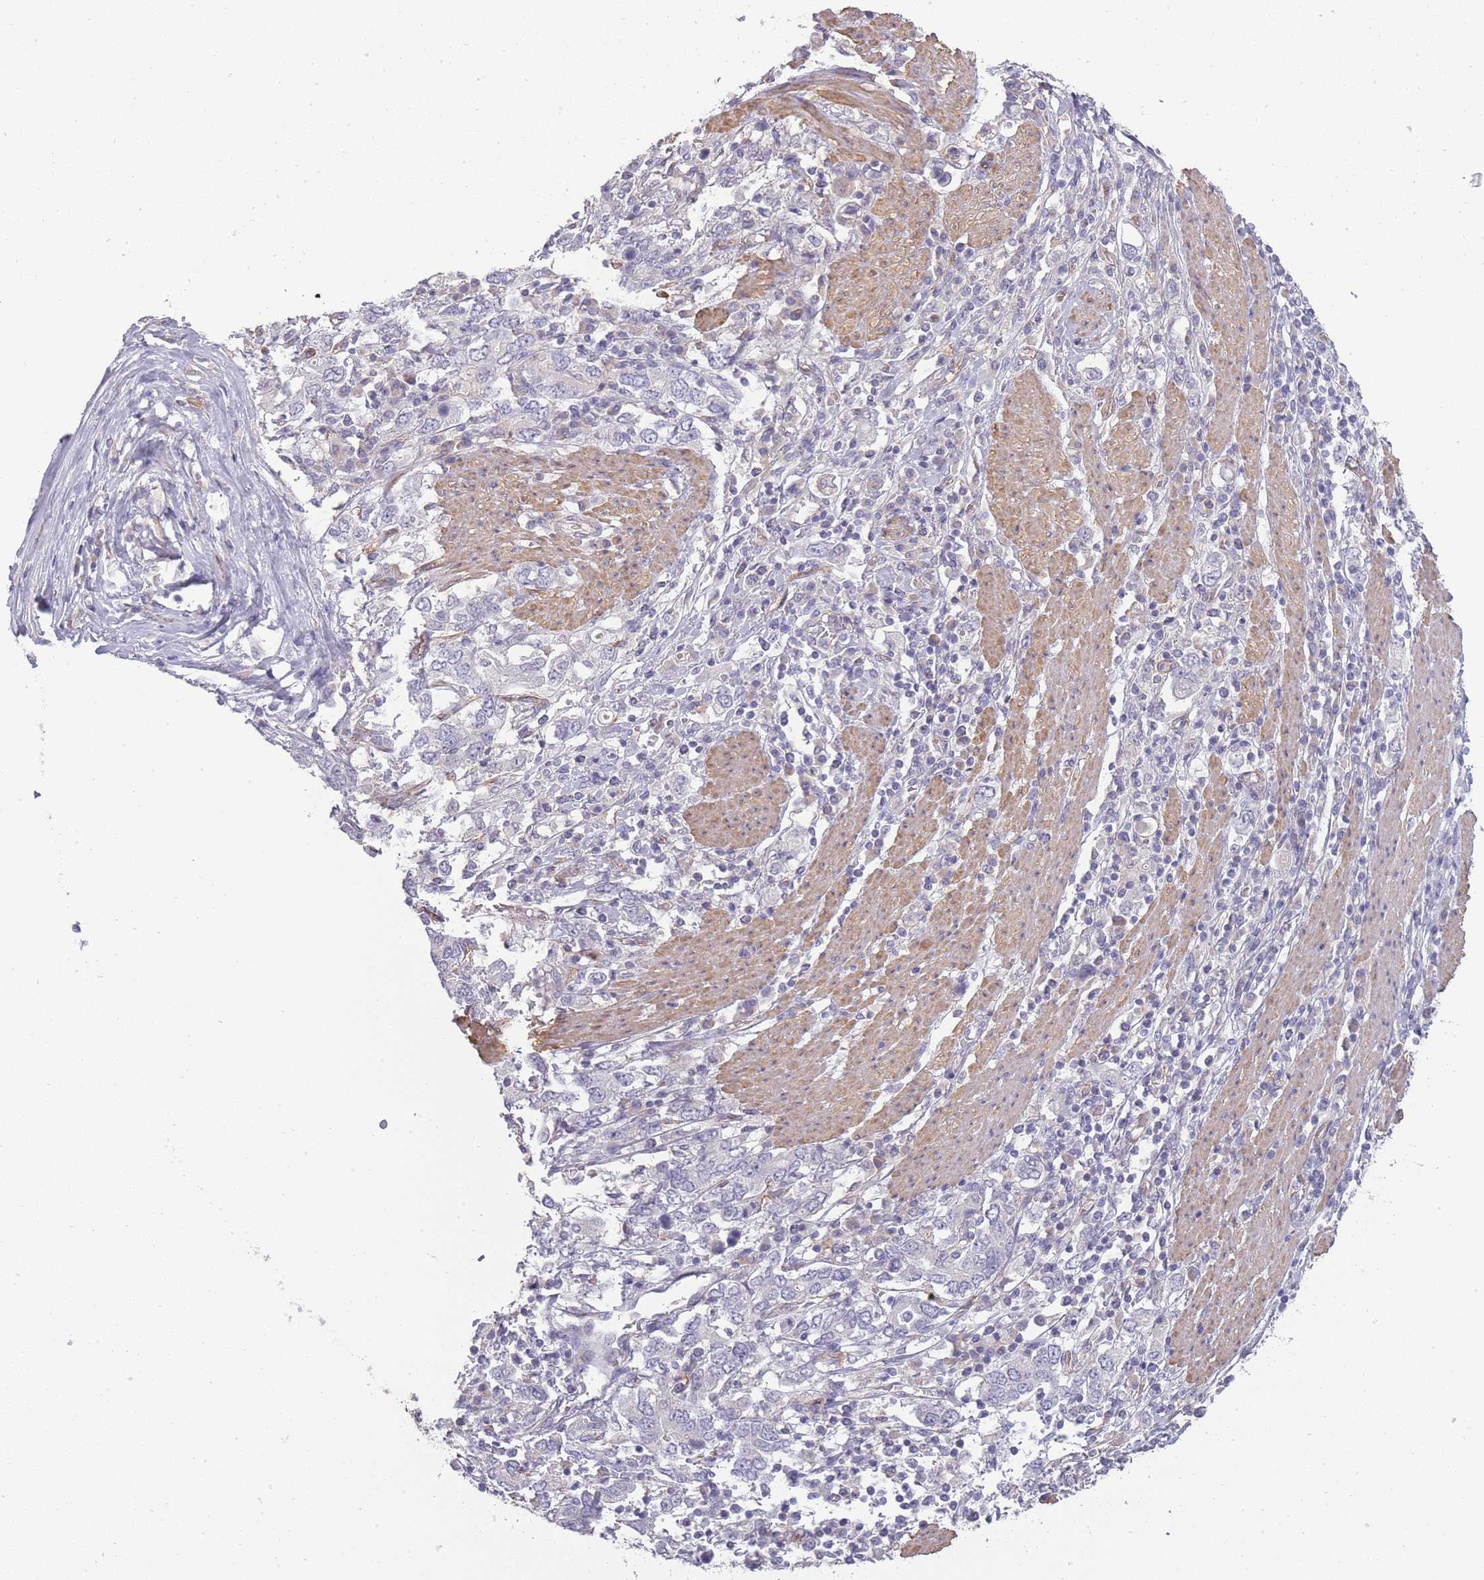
{"staining": {"intensity": "negative", "quantity": "none", "location": "none"}, "tissue": "stomach cancer", "cell_type": "Tumor cells", "image_type": "cancer", "snomed": [{"axis": "morphology", "description": "Adenocarcinoma, NOS"}, {"axis": "topography", "description": "Stomach, upper"}, {"axis": "topography", "description": "Stomach"}], "caption": "Photomicrograph shows no protein expression in tumor cells of stomach cancer tissue.", "gene": "SLC8A2", "patient": {"sex": "male", "age": 62}}